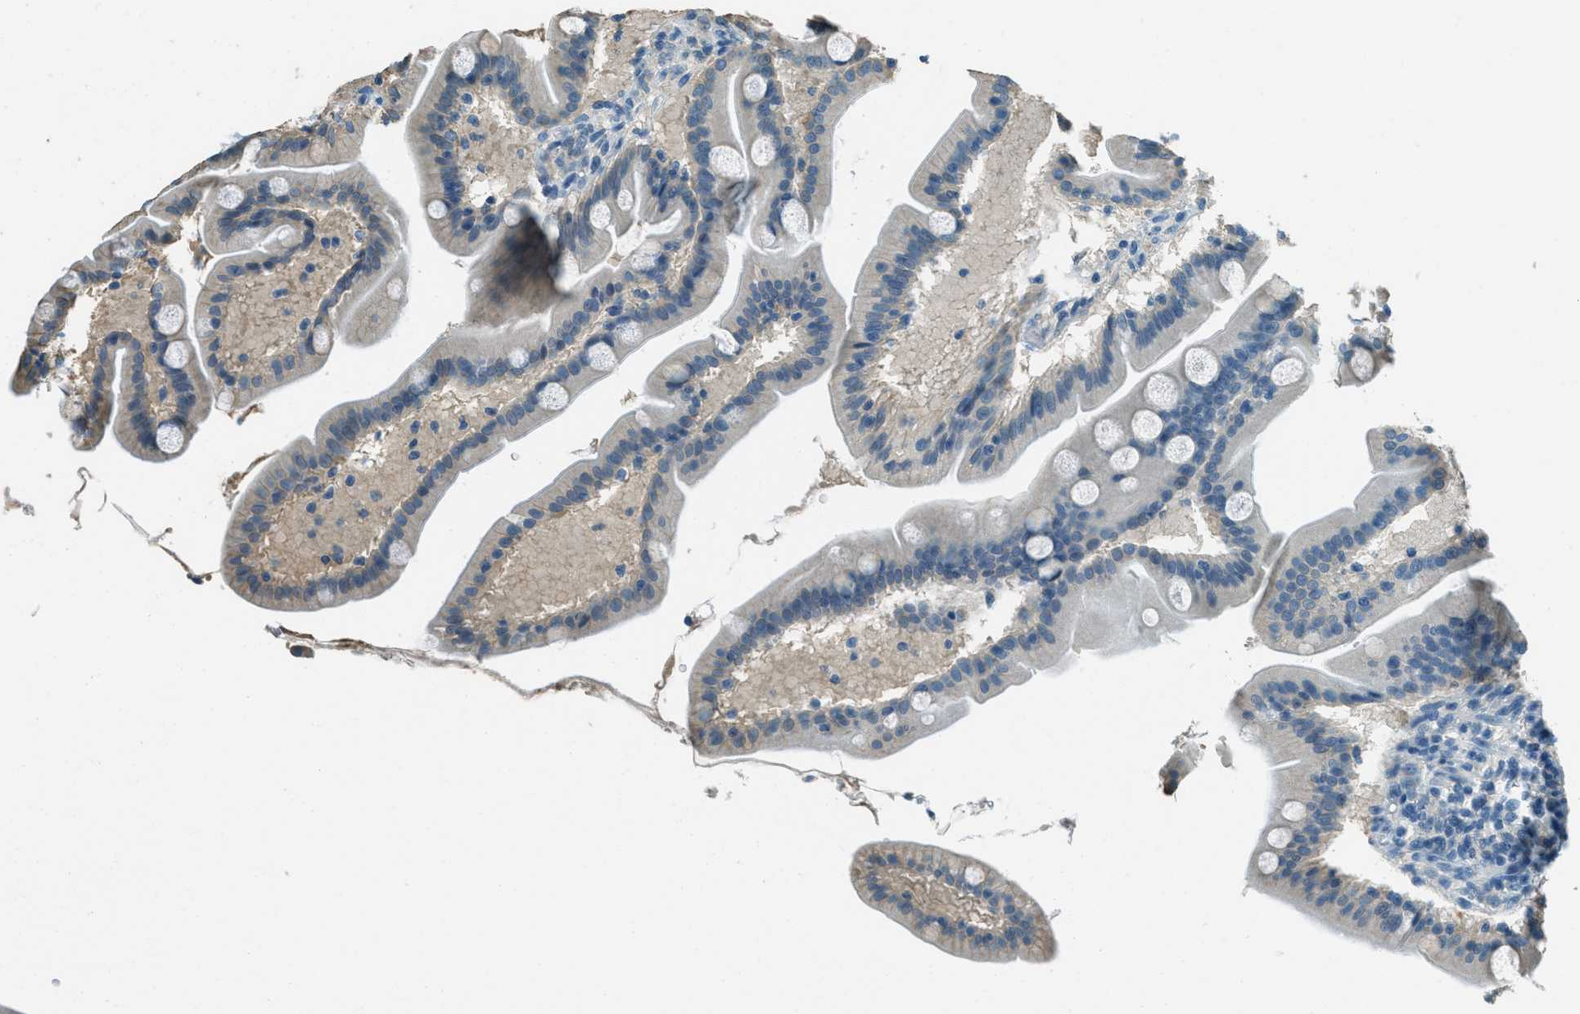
{"staining": {"intensity": "weak", "quantity": "<25%", "location": "cytoplasmic/membranous"}, "tissue": "duodenum", "cell_type": "Glandular cells", "image_type": "normal", "snomed": [{"axis": "morphology", "description": "Normal tissue, NOS"}, {"axis": "topography", "description": "Duodenum"}], "caption": "Duodenum stained for a protein using immunohistochemistry (IHC) exhibits no expression glandular cells.", "gene": "MSLN", "patient": {"sex": "male", "age": 54}}